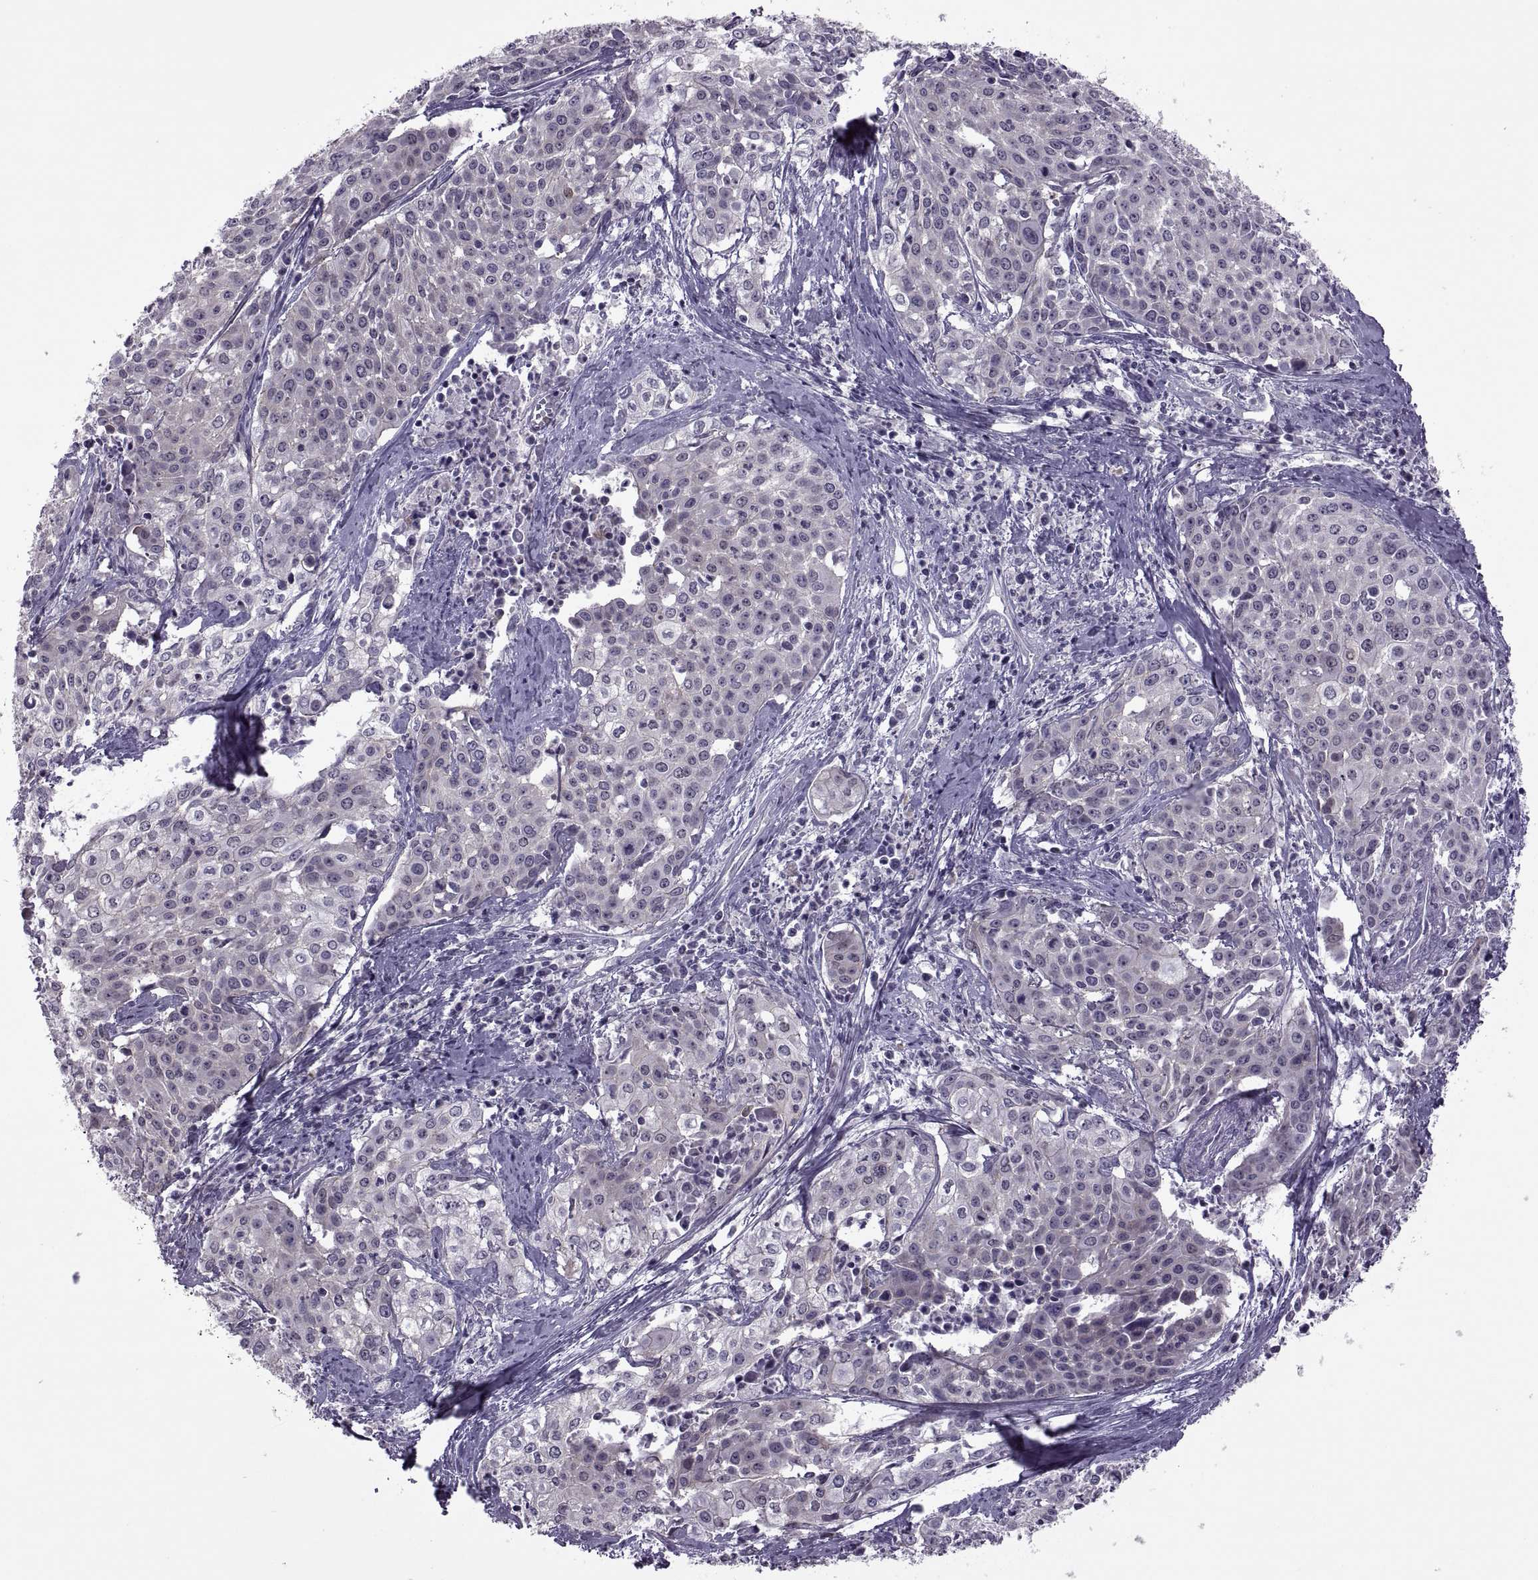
{"staining": {"intensity": "negative", "quantity": "none", "location": "none"}, "tissue": "cervical cancer", "cell_type": "Tumor cells", "image_type": "cancer", "snomed": [{"axis": "morphology", "description": "Squamous cell carcinoma, NOS"}, {"axis": "topography", "description": "Cervix"}], "caption": "DAB (3,3'-diaminobenzidine) immunohistochemical staining of human cervical squamous cell carcinoma shows no significant expression in tumor cells.", "gene": "ODF3", "patient": {"sex": "female", "age": 39}}